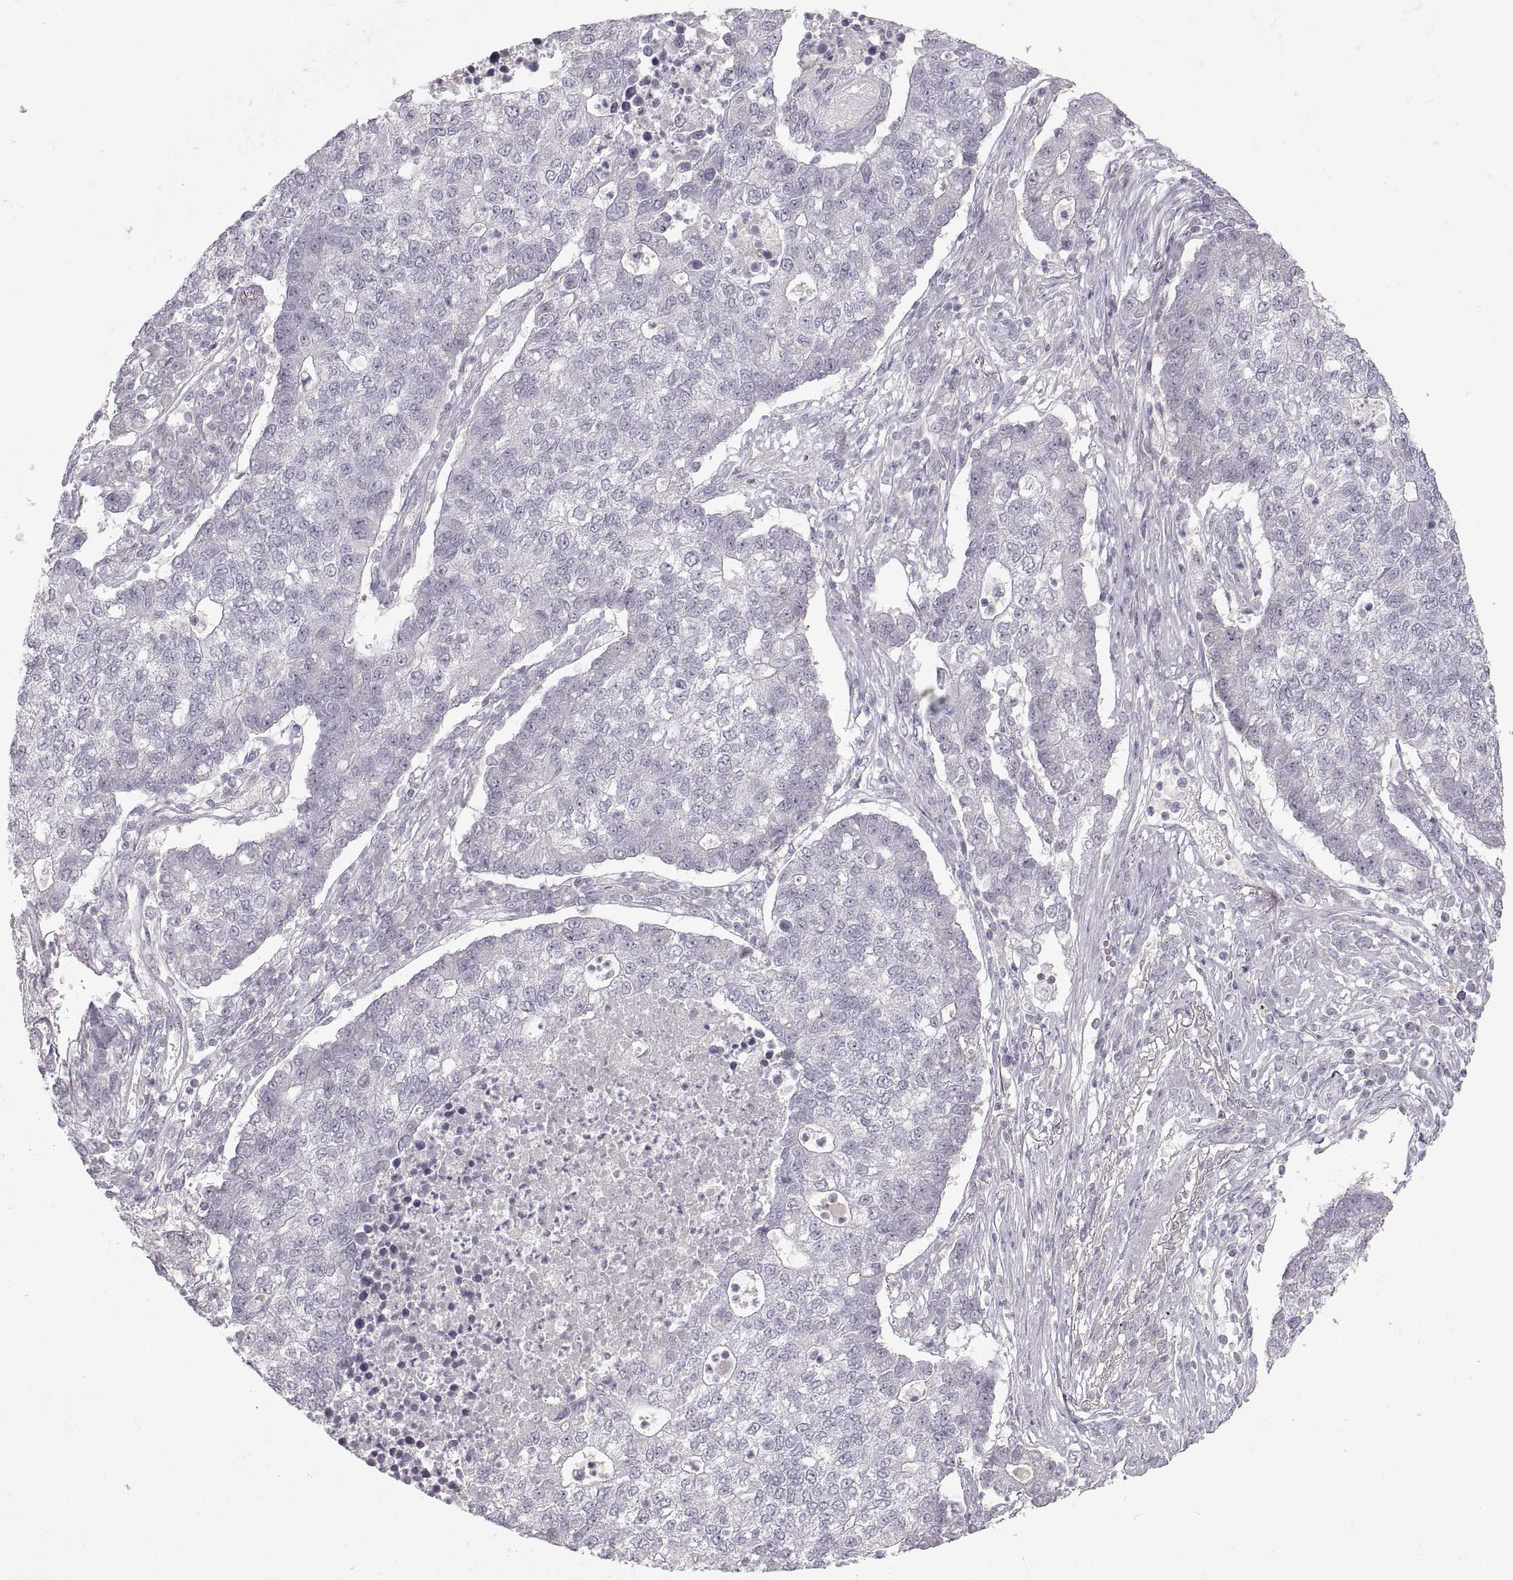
{"staining": {"intensity": "negative", "quantity": "none", "location": "none"}, "tissue": "lung cancer", "cell_type": "Tumor cells", "image_type": "cancer", "snomed": [{"axis": "morphology", "description": "Adenocarcinoma, NOS"}, {"axis": "topography", "description": "Lung"}], "caption": "High magnification brightfield microscopy of lung cancer (adenocarcinoma) stained with DAB (3,3'-diaminobenzidine) (brown) and counterstained with hematoxylin (blue): tumor cells show no significant staining. (Stains: DAB IHC with hematoxylin counter stain, Microscopy: brightfield microscopy at high magnification).", "gene": "PCSK2", "patient": {"sex": "male", "age": 57}}